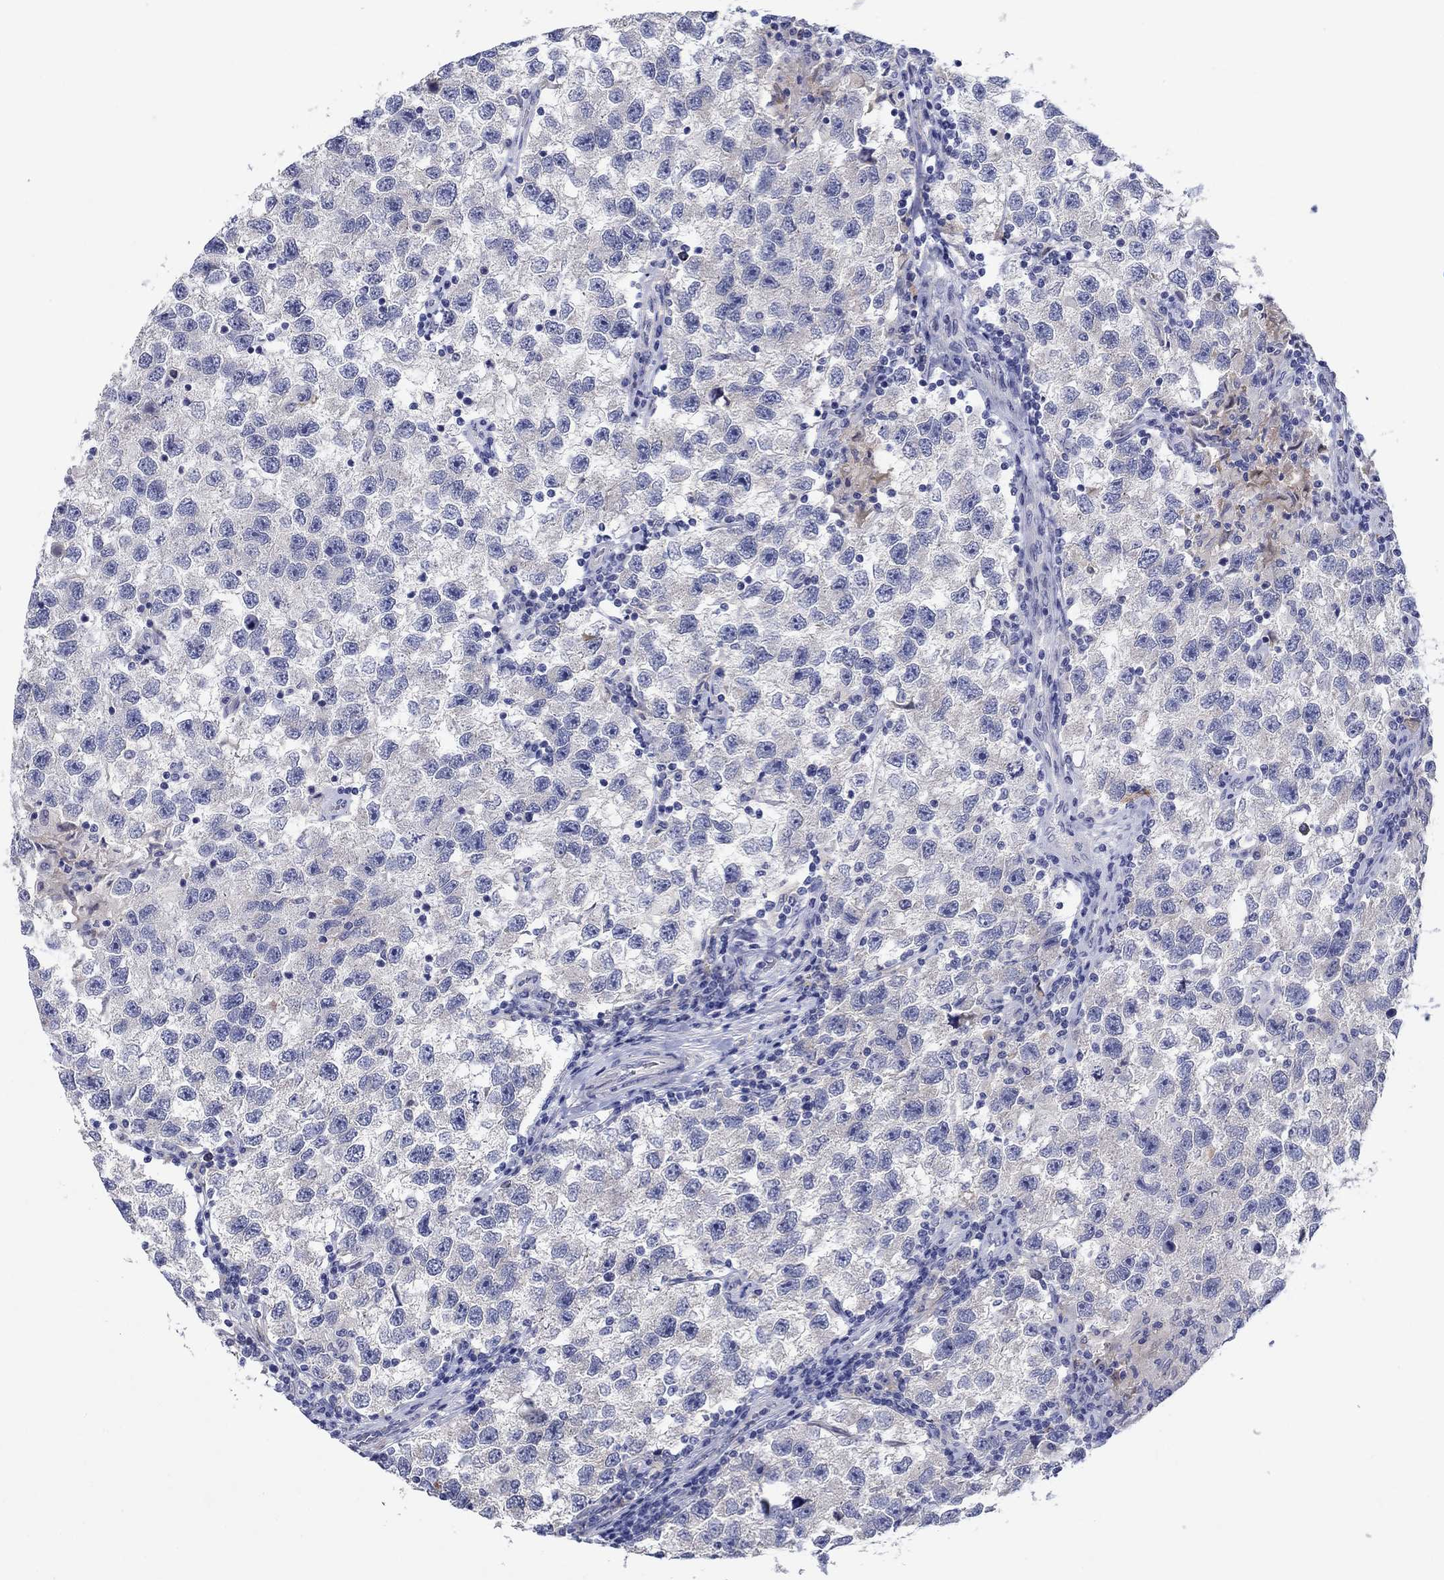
{"staining": {"intensity": "negative", "quantity": "none", "location": "none"}, "tissue": "testis cancer", "cell_type": "Tumor cells", "image_type": "cancer", "snomed": [{"axis": "morphology", "description": "Seminoma, NOS"}, {"axis": "topography", "description": "Testis"}], "caption": "Immunohistochemical staining of testis cancer (seminoma) demonstrates no significant positivity in tumor cells. (Immunohistochemistry (ihc), brightfield microscopy, high magnification).", "gene": "HDC", "patient": {"sex": "male", "age": 26}}